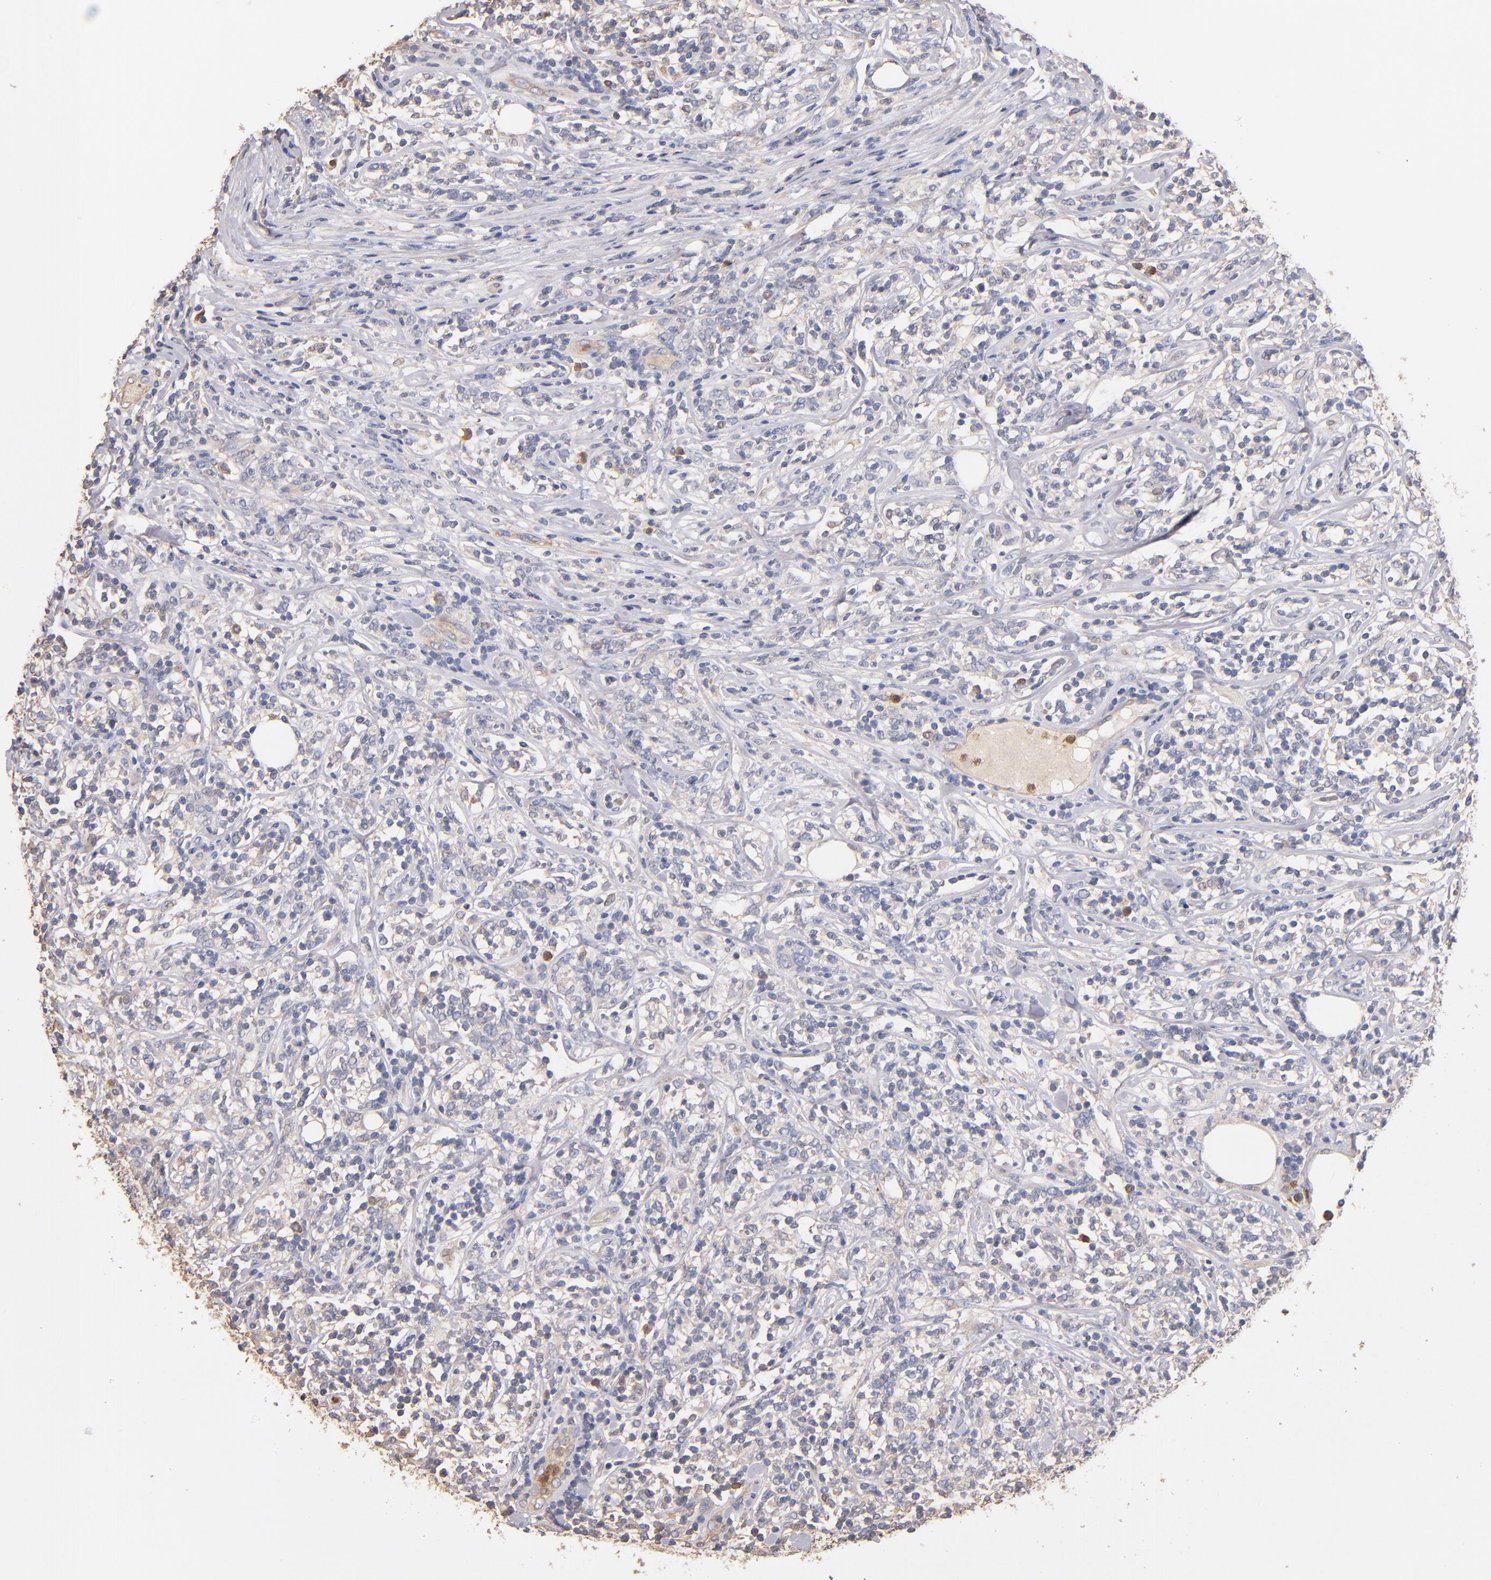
{"staining": {"intensity": "negative", "quantity": "none", "location": "none"}, "tissue": "lymphoma", "cell_type": "Tumor cells", "image_type": "cancer", "snomed": [{"axis": "morphology", "description": "Malignant lymphoma, non-Hodgkin's type, High grade"}, {"axis": "topography", "description": "Lymph node"}], "caption": "Immunohistochemistry (IHC) image of human malignant lymphoma, non-Hodgkin's type (high-grade) stained for a protein (brown), which exhibits no positivity in tumor cells.", "gene": "RO60", "patient": {"sex": "female", "age": 84}}